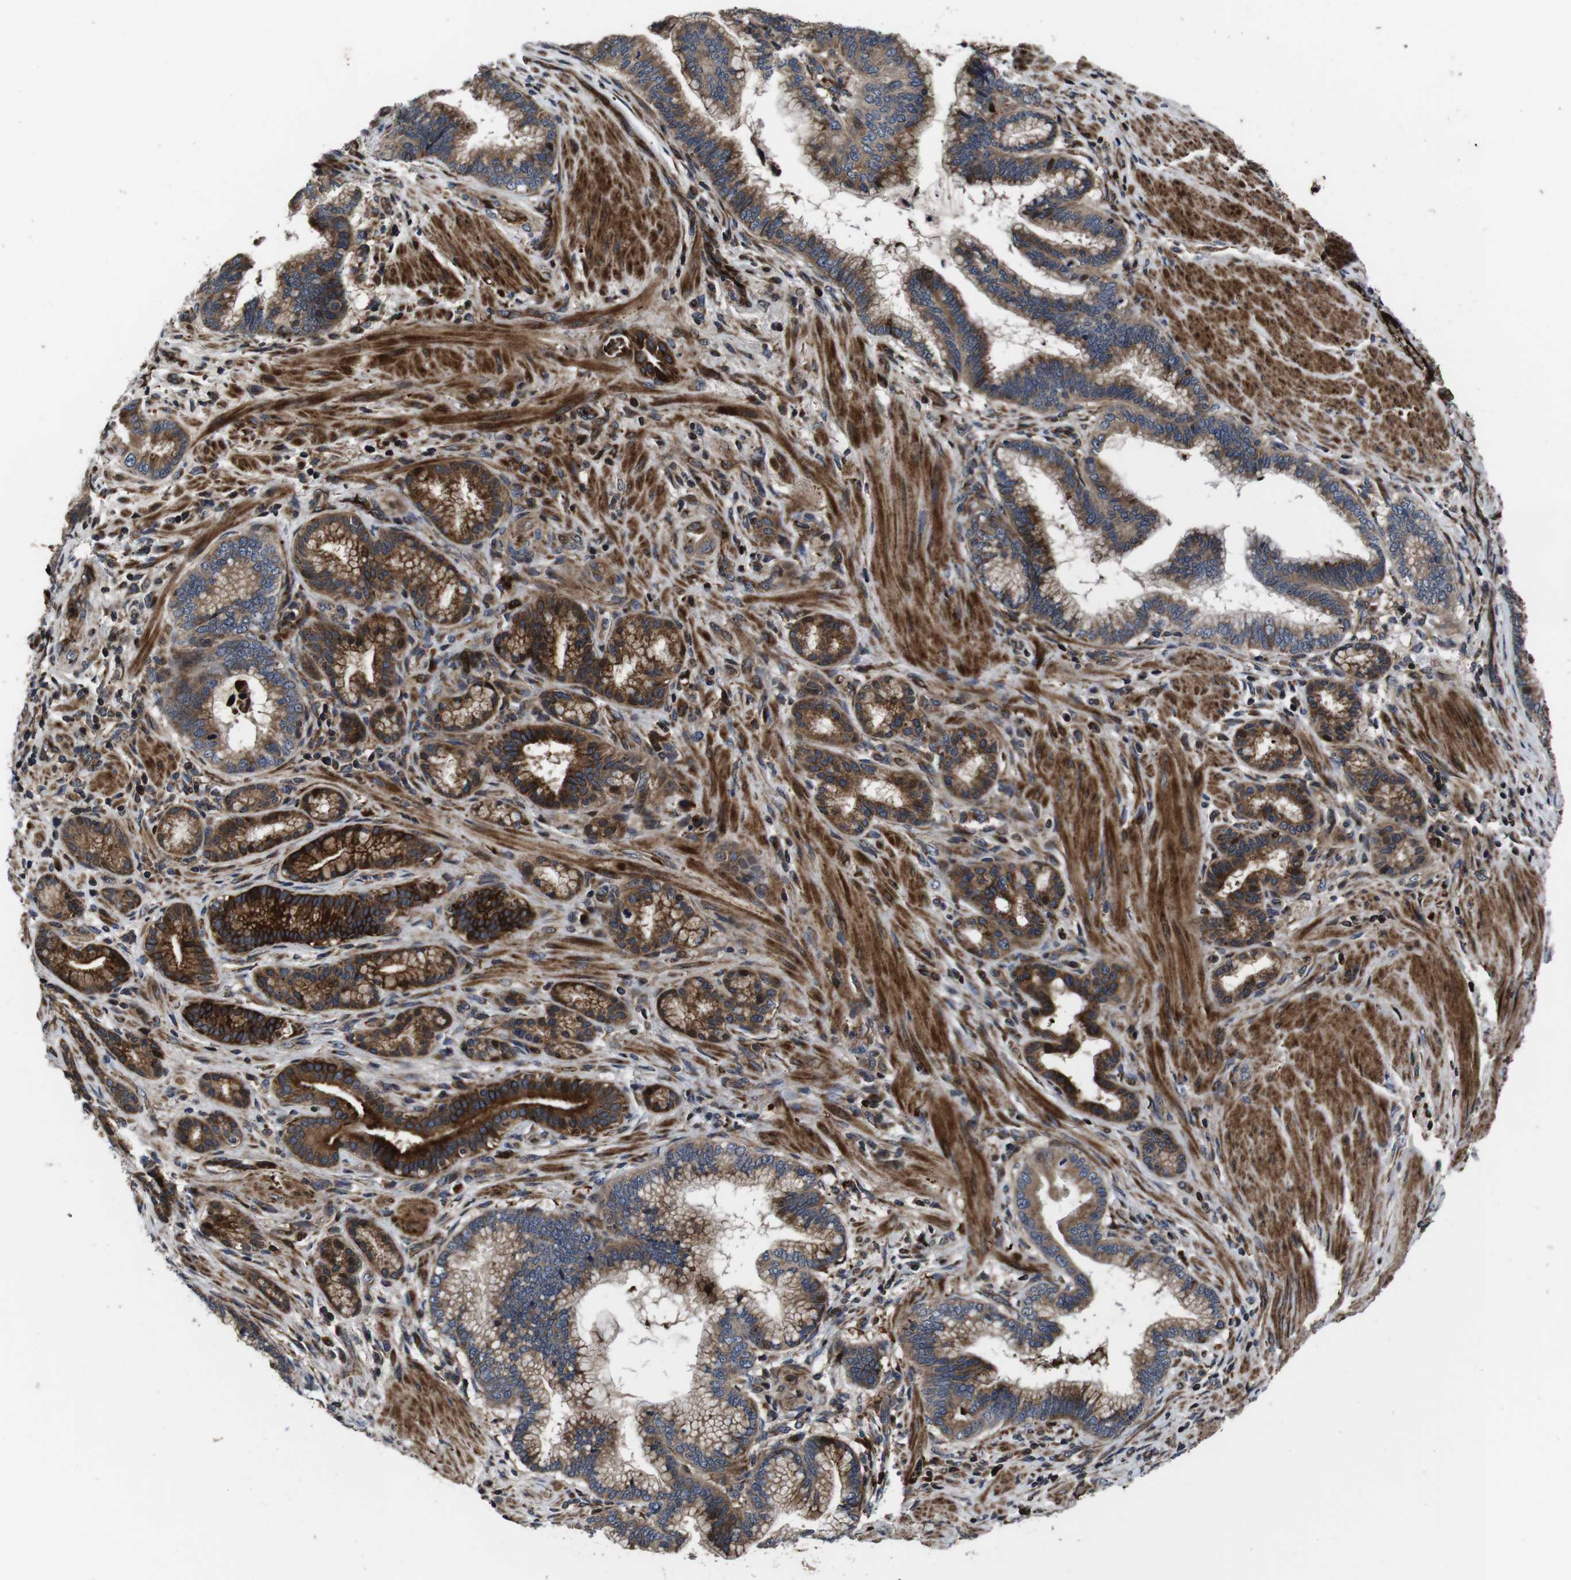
{"staining": {"intensity": "strong", "quantity": ">75%", "location": "cytoplasmic/membranous"}, "tissue": "pancreatic cancer", "cell_type": "Tumor cells", "image_type": "cancer", "snomed": [{"axis": "morphology", "description": "Adenocarcinoma, NOS"}, {"axis": "topography", "description": "Pancreas"}], "caption": "This is an image of IHC staining of pancreatic cancer (adenocarcinoma), which shows strong staining in the cytoplasmic/membranous of tumor cells.", "gene": "SMYD3", "patient": {"sex": "female", "age": 64}}